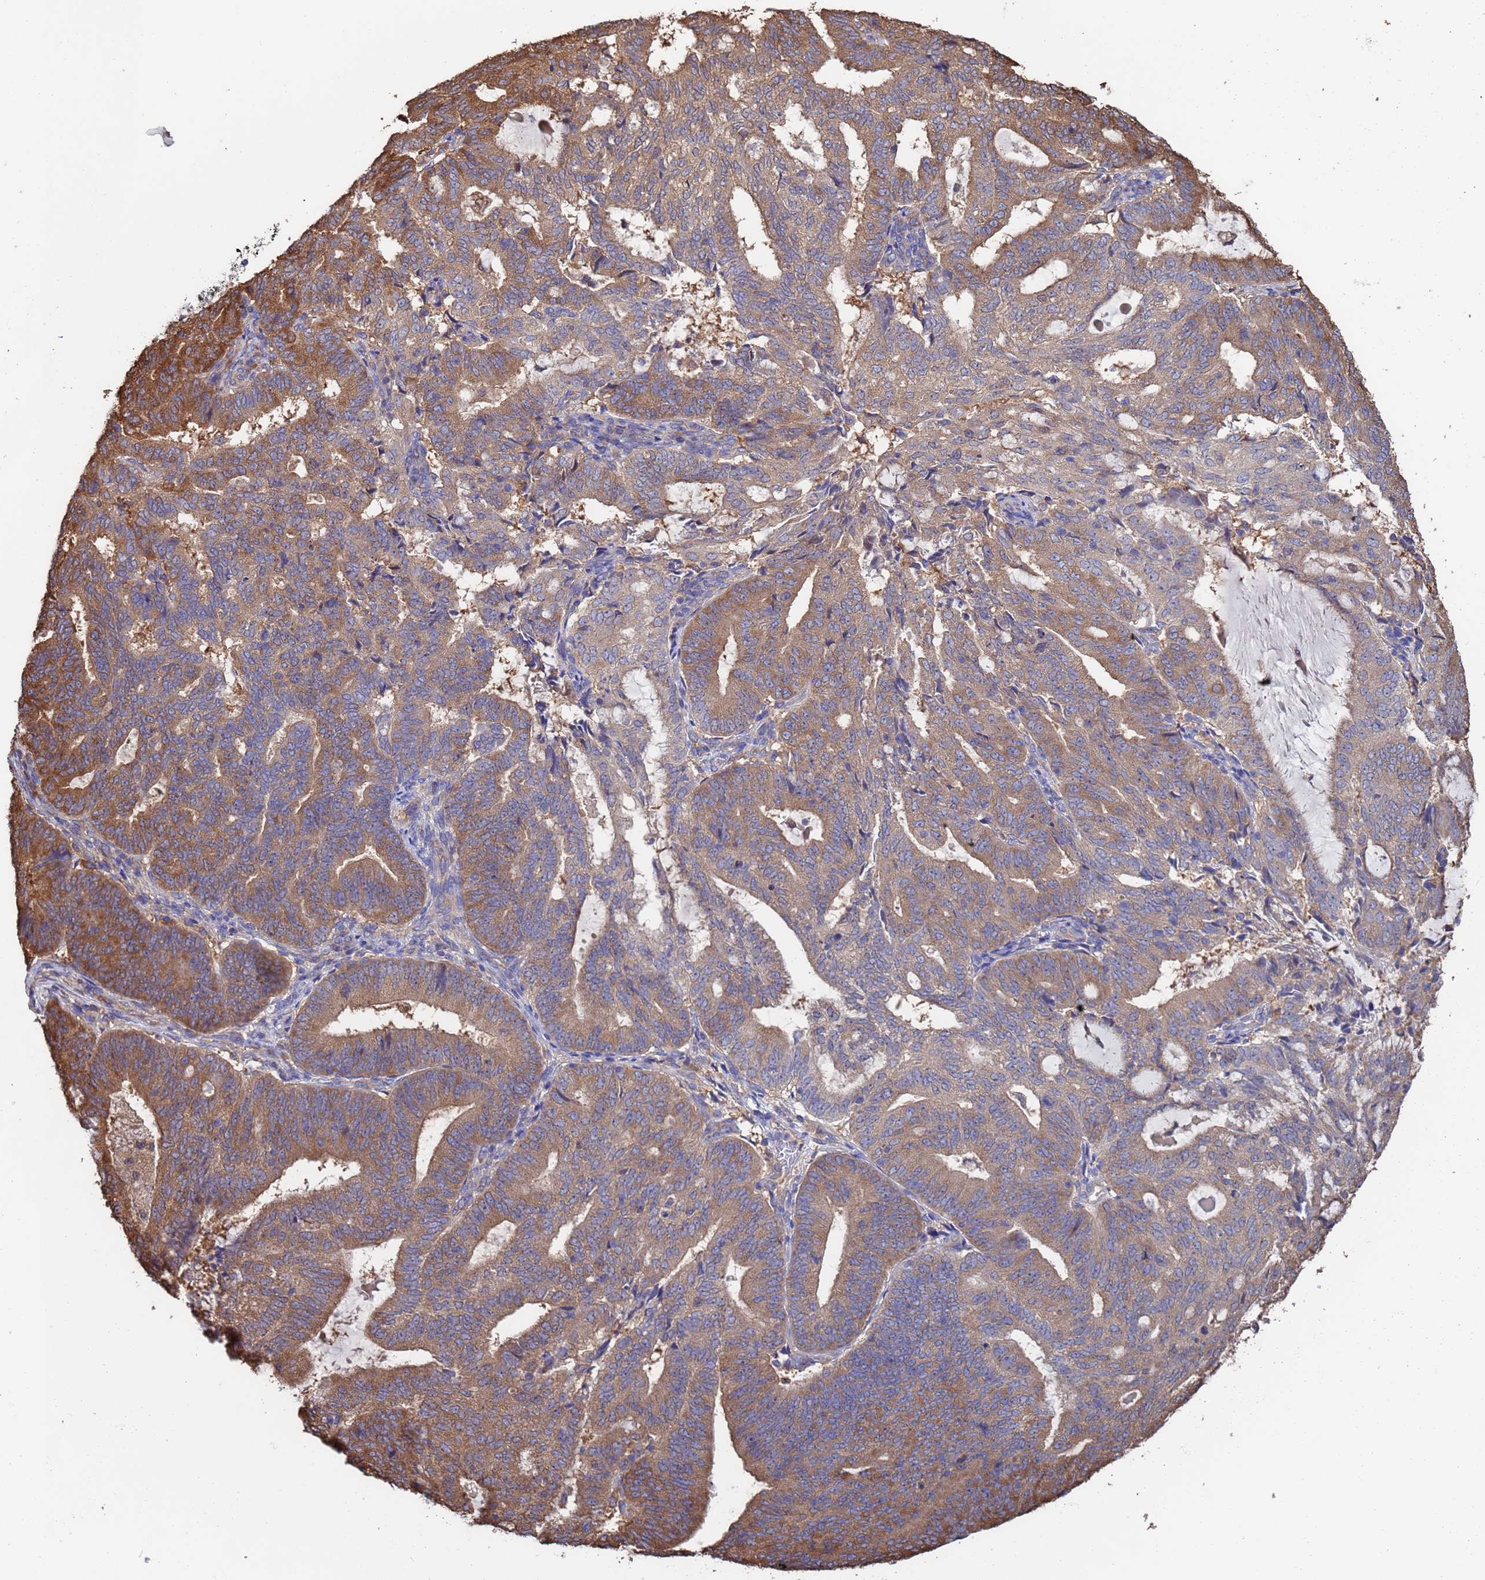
{"staining": {"intensity": "moderate", "quantity": ">75%", "location": "cytoplasmic/membranous"}, "tissue": "endometrial cancer", "cell_type": "Tumor cells", "image_type": "cancer", "snomed": [{"axis": "morphology", "description": "Adenocarcinoma, NOS"}, {"axis": "topography", "description": "Endometrium"}], "caption": "Tumor cells show moderate cytoplasmic/membranous expression in approximately >75% of cells in endometrial cancer. Nuclei are stained in blue.", "gene": "FAM25A", "patient": {"sex": "female", "age": 70}}